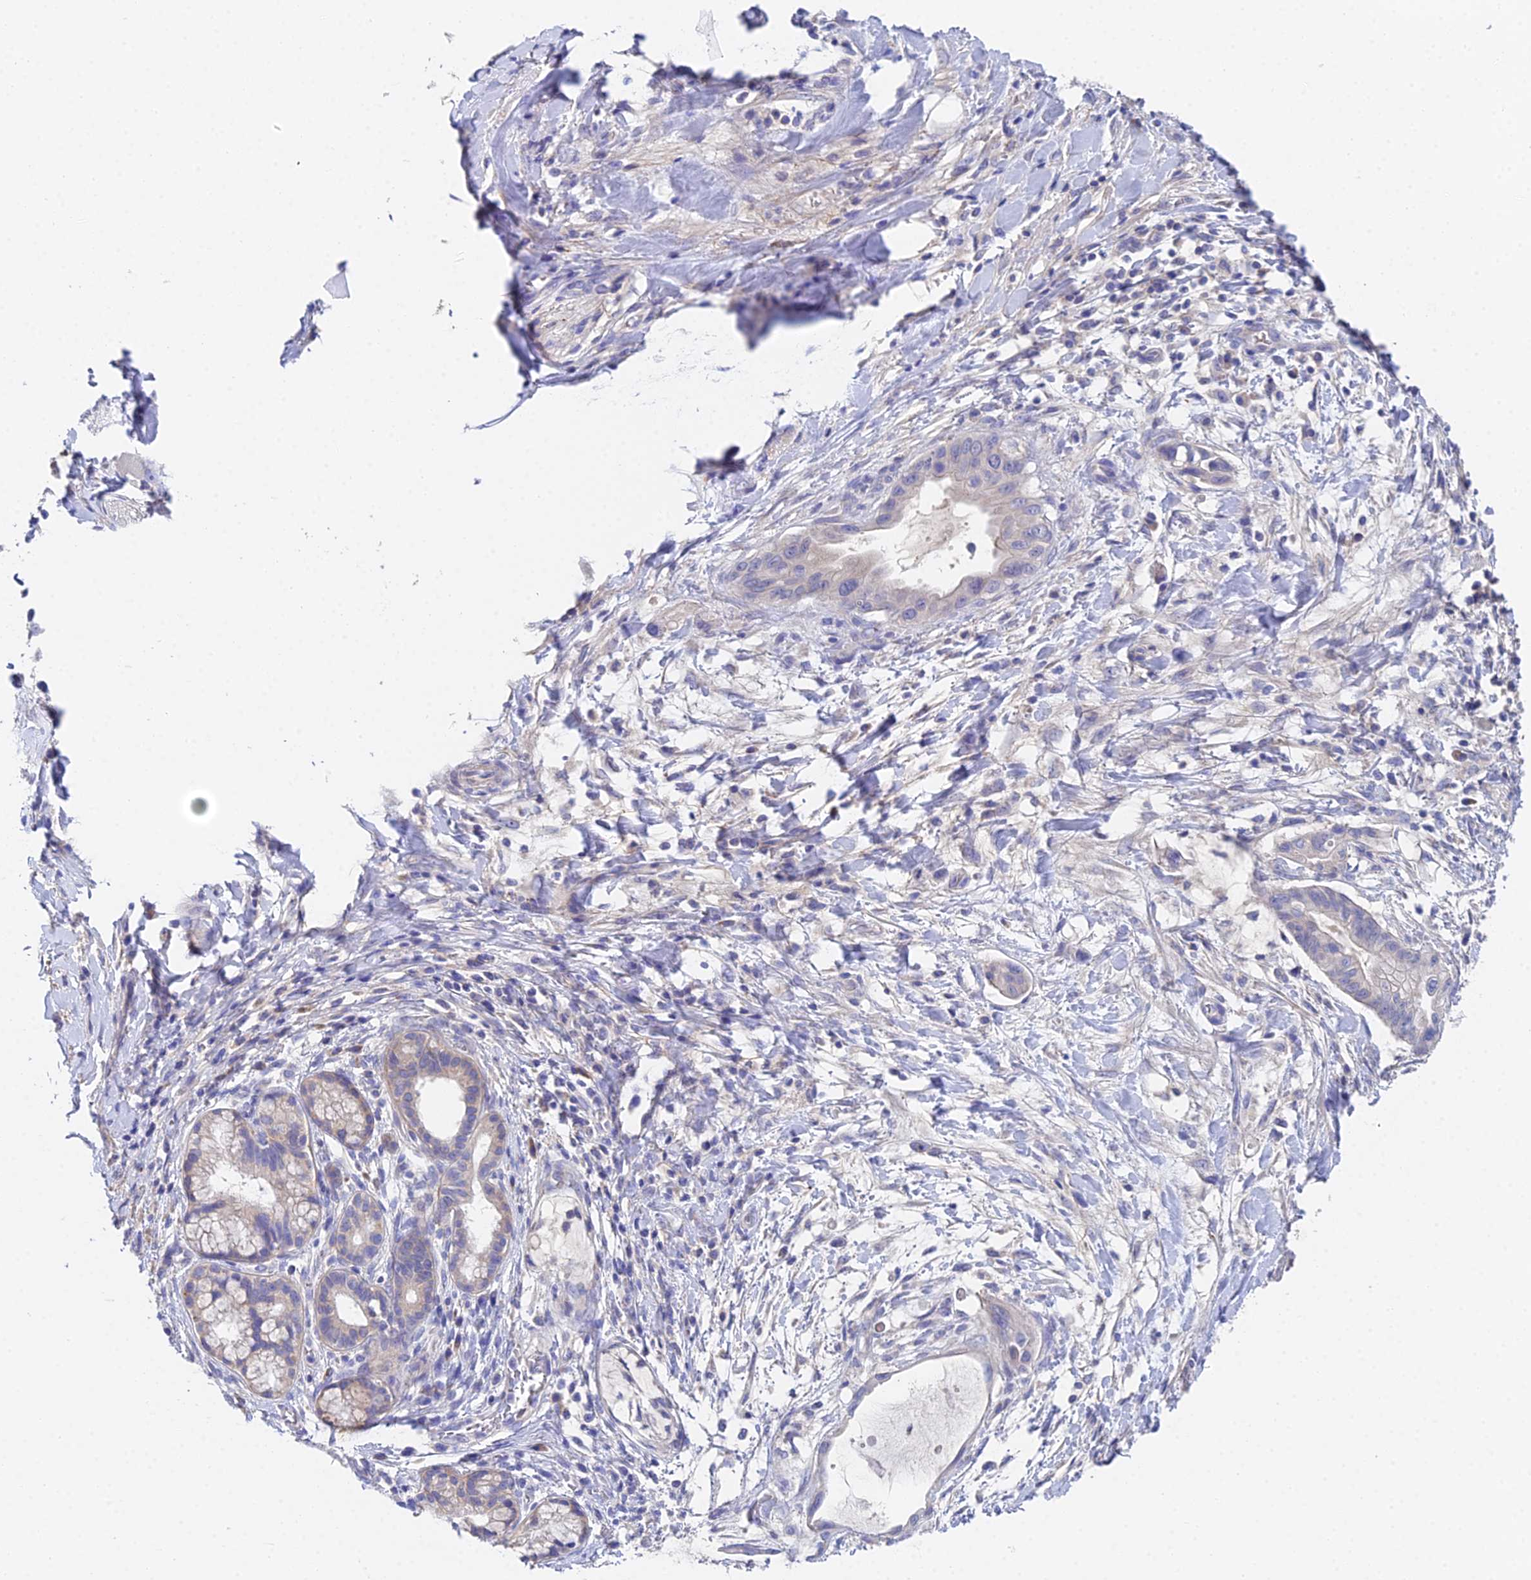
{"staining": {"intensity": "negative", "quantity": "none", "location": "none"}, "tissue": "pancreatic cancer", "cell_type": "Tumor cells", "image_type": "cancer", "snomed": [{"axis": "morphology", "description": "Adenocarcinoma, NOS"}, {"axis": "topography", "description": "Pancreas"}], "caption": "Pancreatic adenocarcinoma stained for a protein using immunohistochemistry reveals no staining tumor cells.", "gene": "UBE2L3", "patient": {"sex": "male", "age": 48}}